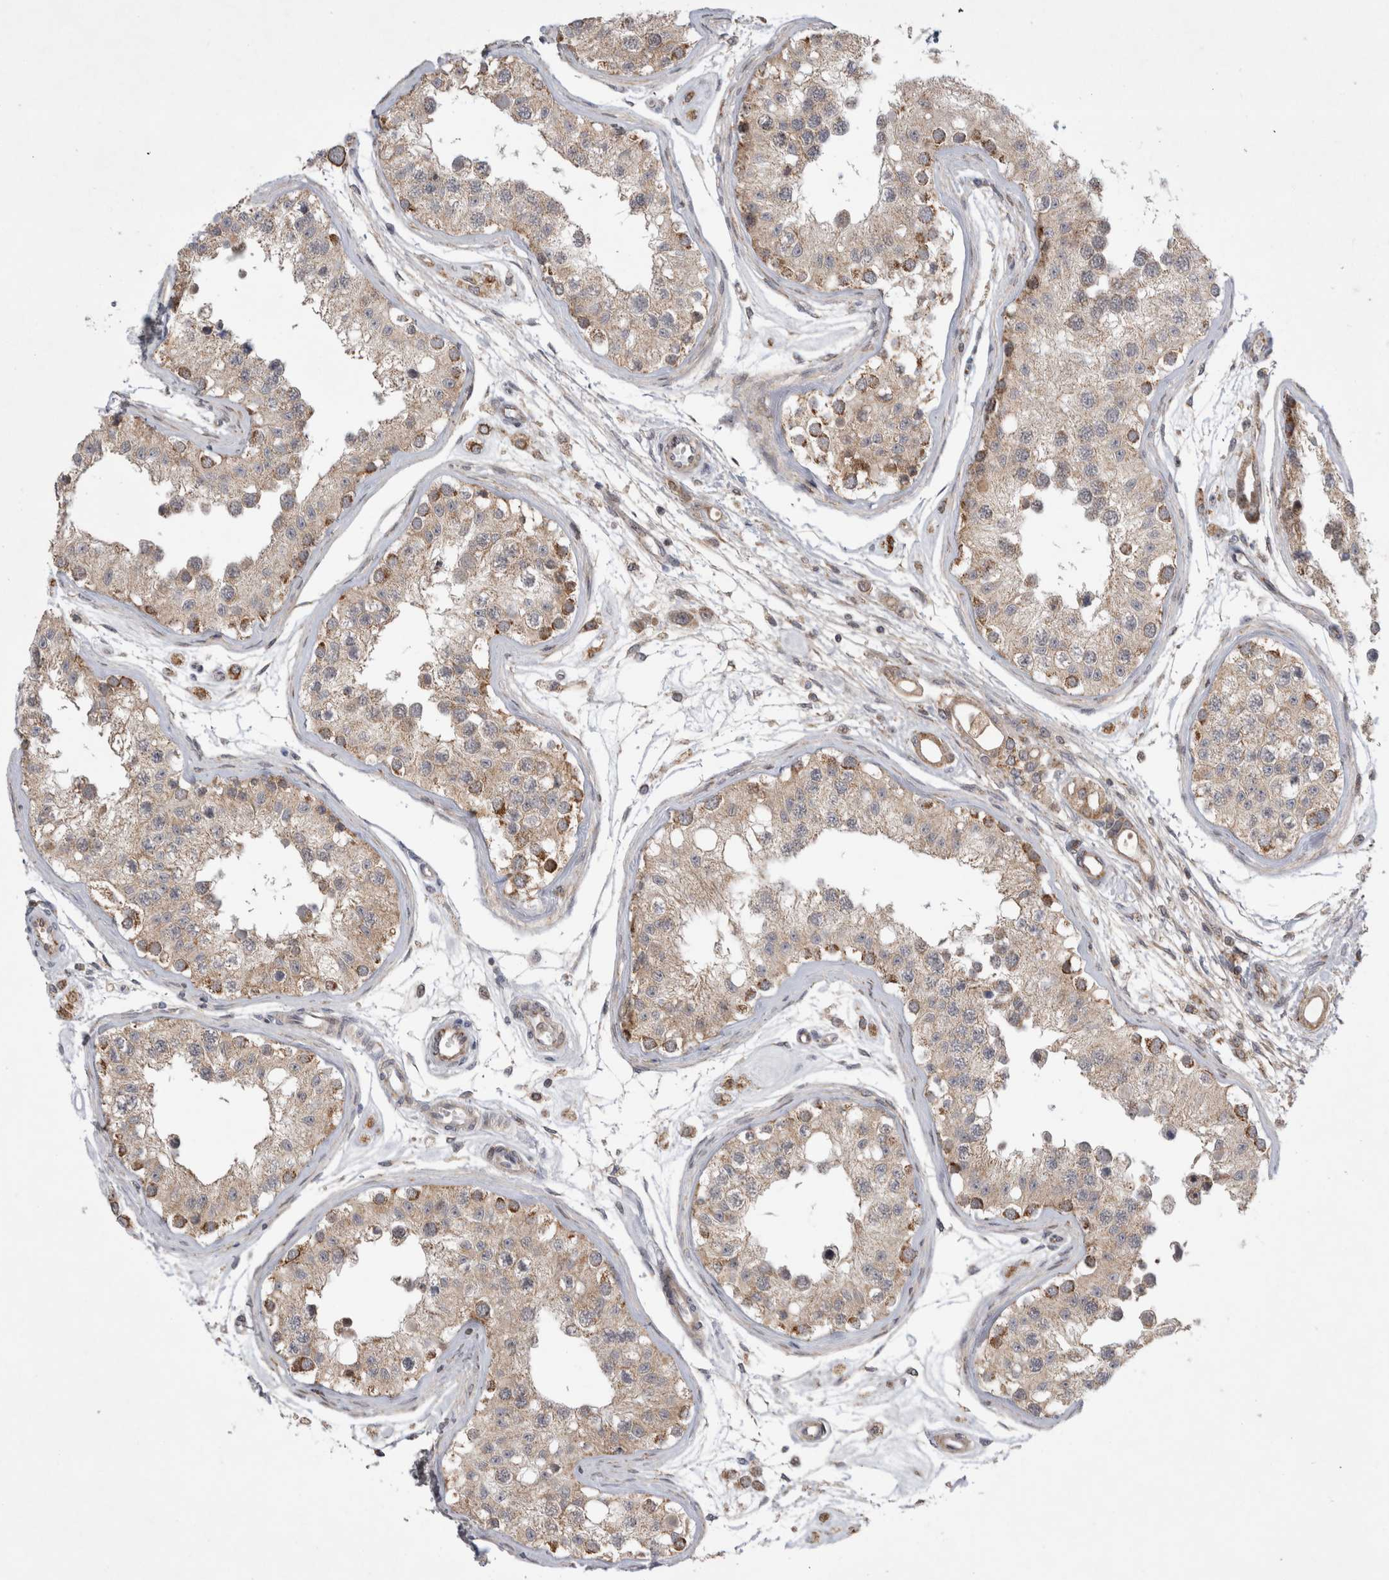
{"staining": {"intensity": "moderate", "quantity": "25%-75%", "location": "cytoplasmic/membranous"}, "tissue": "testis", "cell_type": "Cells in seminiferous ducts", "image_type": "normal", "snomed": [{"axis": "morphology", "description": "Normal tissue, NOS"}, {"axis": "morphology", "description": "Adenocarcinoma, metastatic, NOS"}, {"axis": "topography", "description": "Testis"}], "caption": "A brown stain shows moderate cytoplasmic/membranous expression of a protein in cells in seminiferous ducts of normal testis.", "gene": "KCNIP1", "patient": {"sex": "male", "age": 26}}